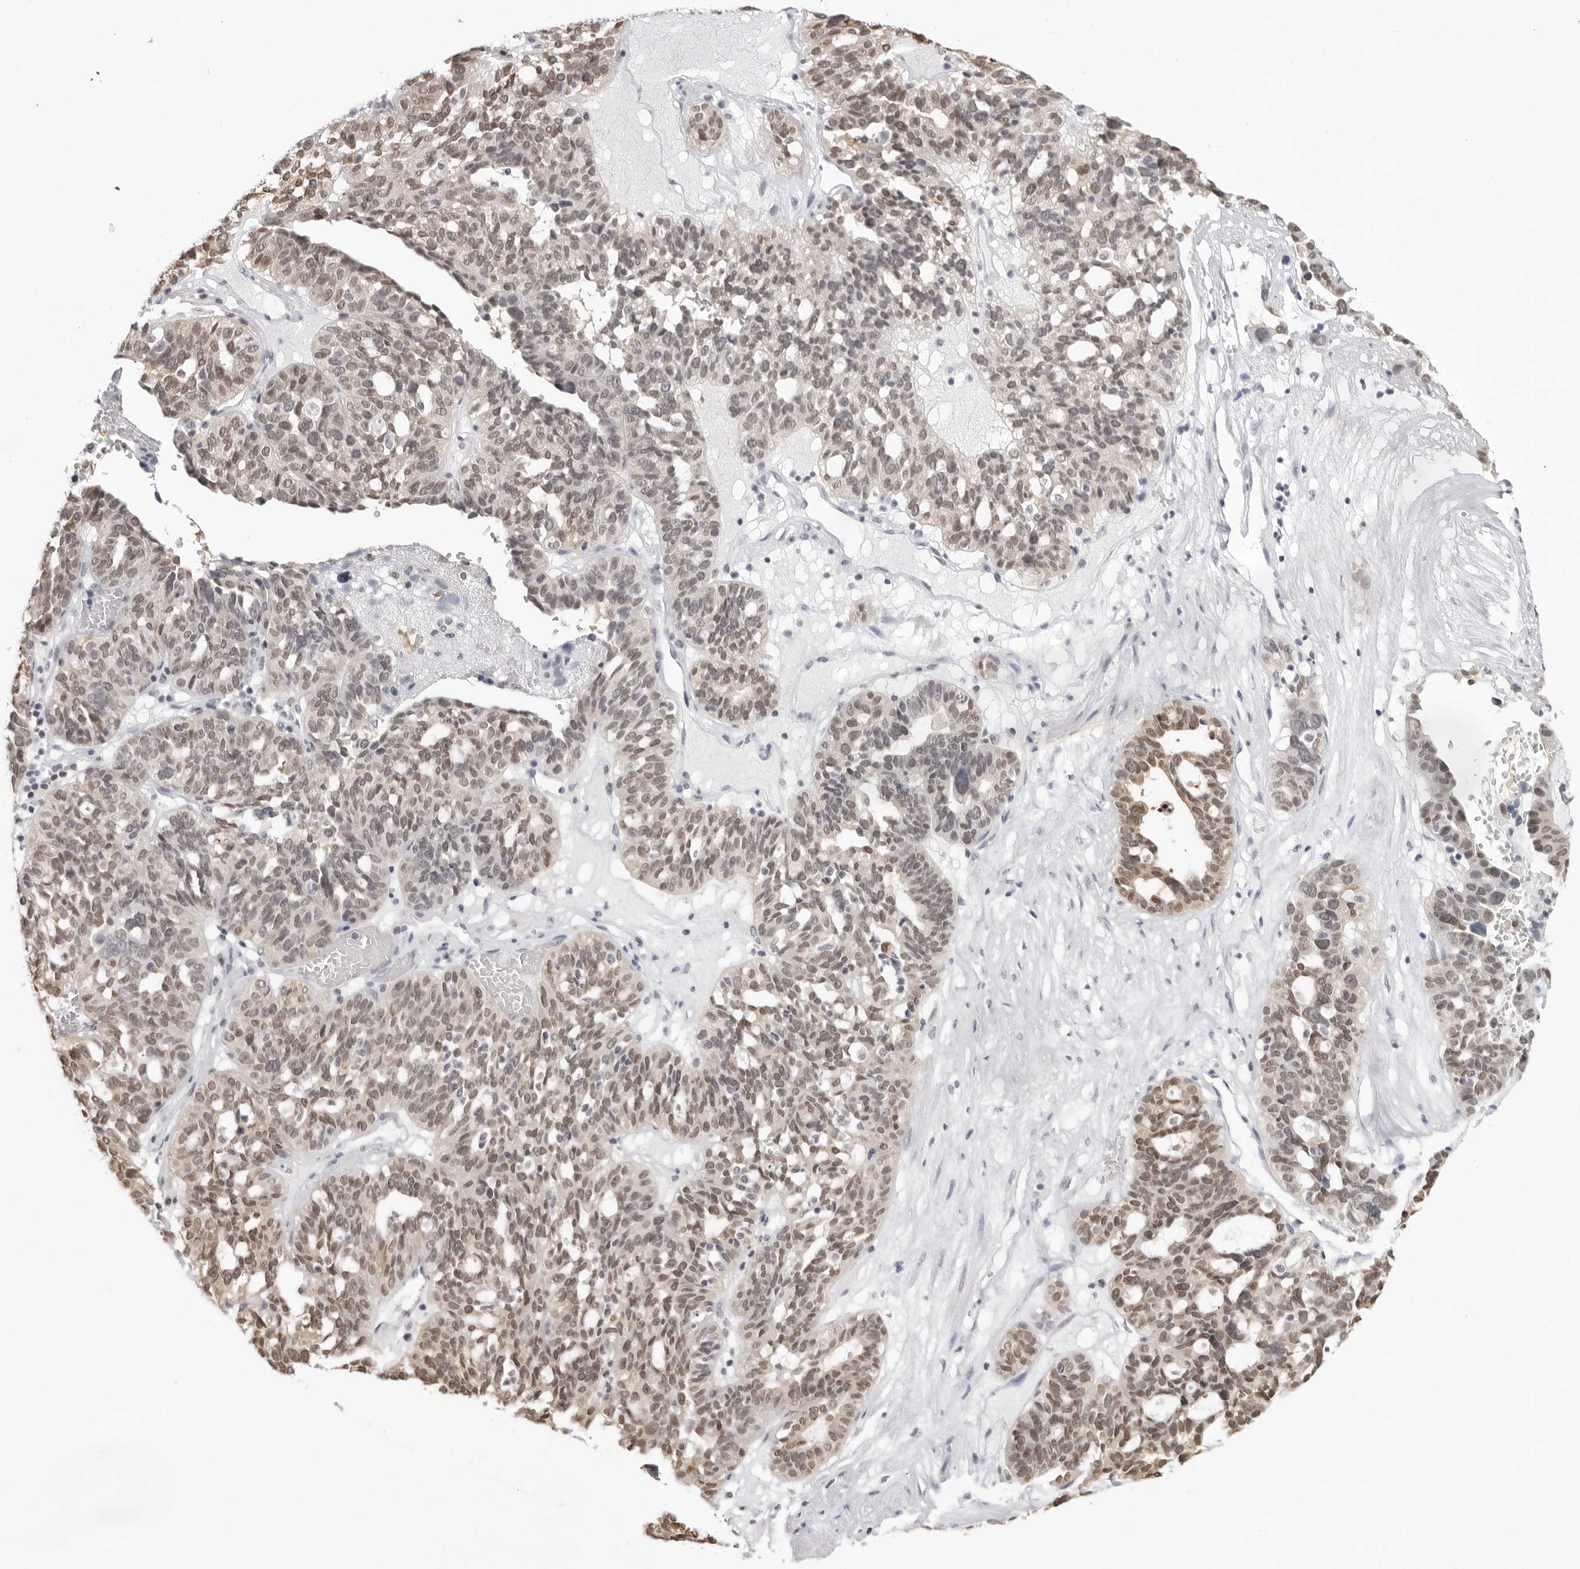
{"staining": {"intensity": "weak", "quantity": ">75%", "location": "nuclear"}, "tissue": "ovarian cancer", "cell_type": "Tumor cells", "image_type": "cancer", "snomed": [{"axis": "morphology", "description": "Cystadenocarcinoma, serous, NOS"}, {"axis": "topography", "description": "Ovary"}], "caption": "This is a micrograph of IHC staining of ovarian cancer (serous cystadenocarcinoma), which shows weak positivity in the nuclear of tumor cells.", "gene": "HSPA4", "patient": {"sex": "female", "age": 59}}